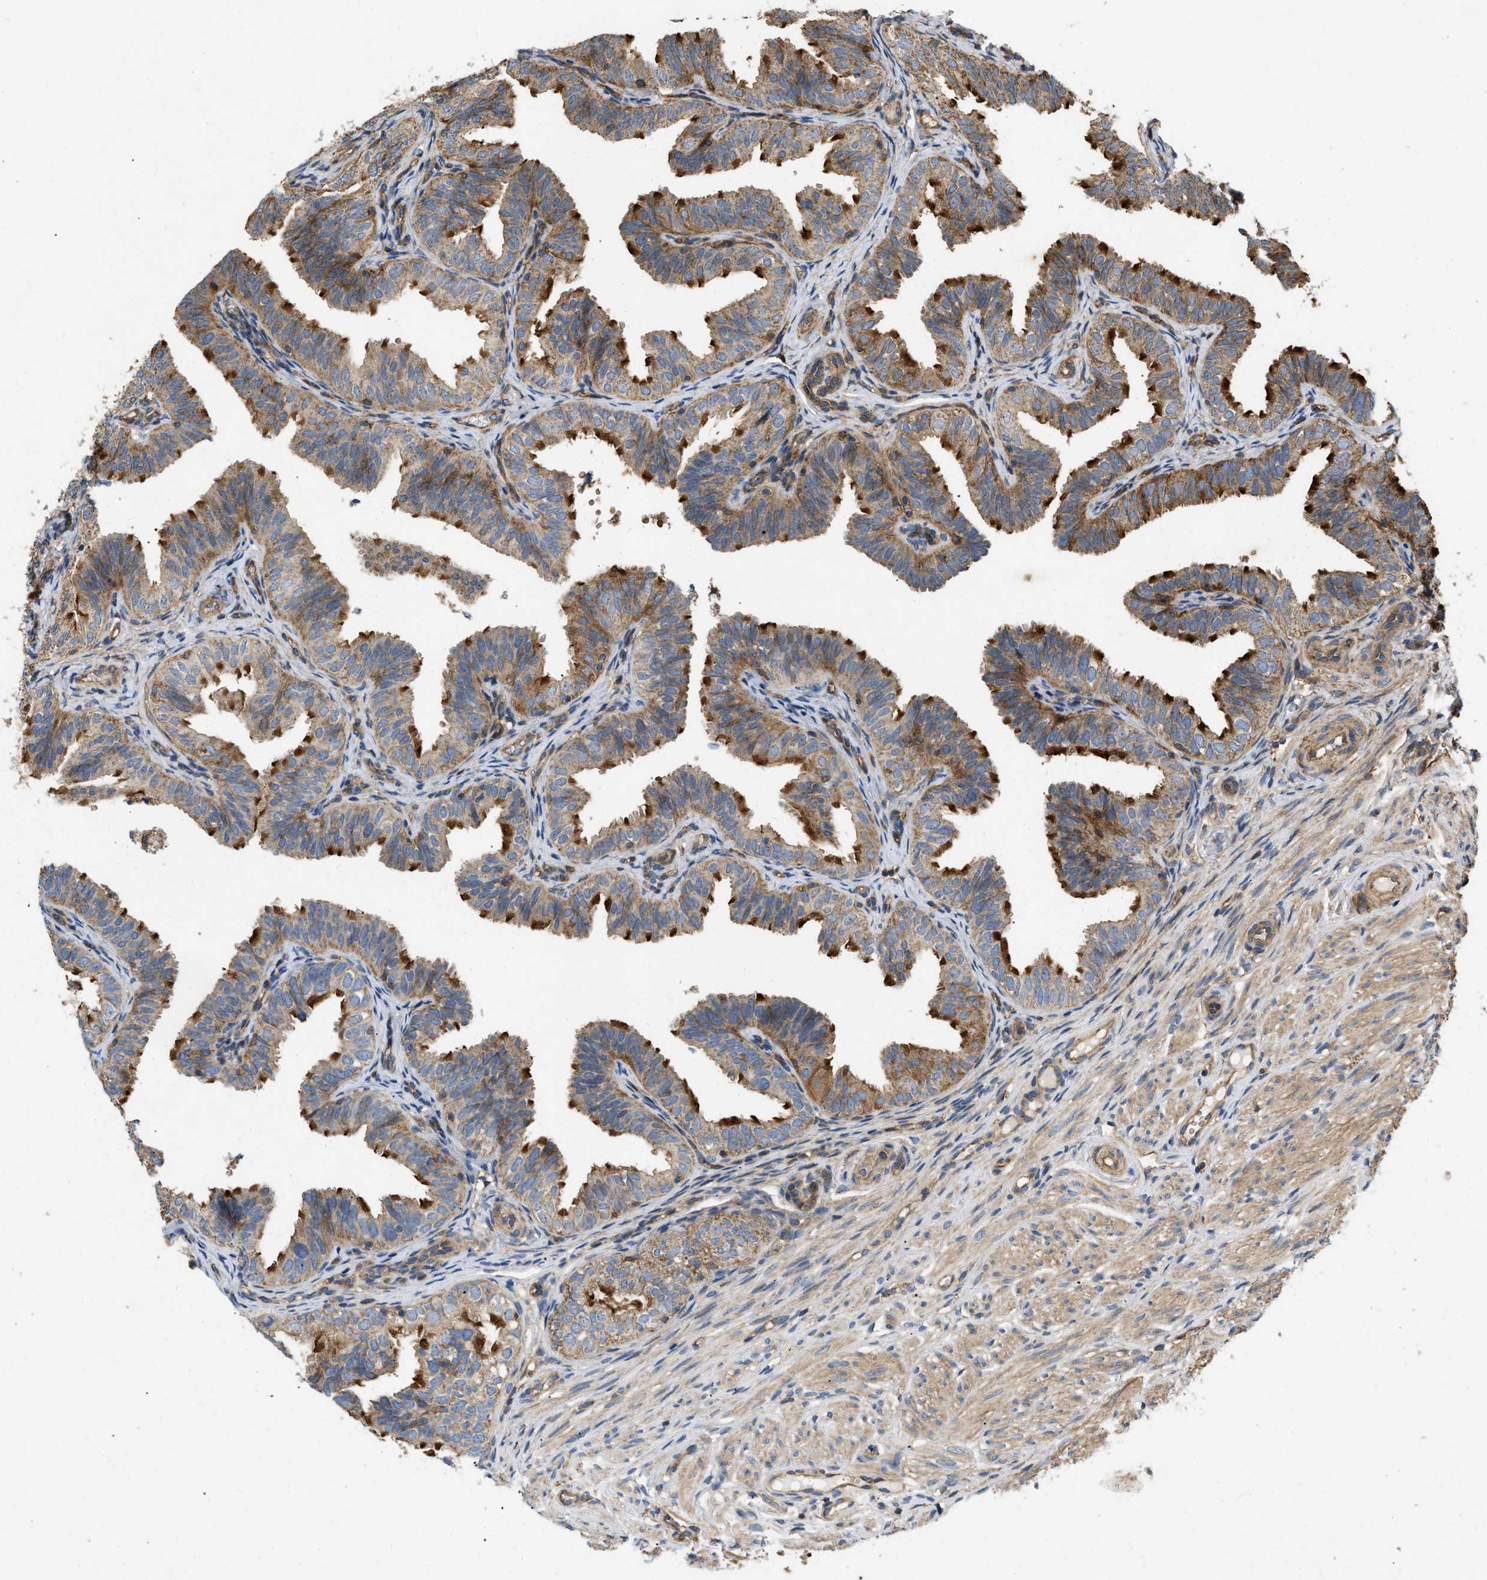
{"staining": {"intensity": "strong", "quantity": ">75%", "location": "cytoplasmic/membranous"}, "tissue": "fallopian tube", "cell_type": "Glandular cells", "image_type": "normal", "snomed": [{"axis": "morphology", "description": "Normal tissue, NOS"}, {"axis": "topography", "description": "Fallopian tube"}], "caption": "Glandular cells reveal high levels of strong cytoplasmic/membranous expression in about >75% of cells in unremarkable fallopian tube.", "gene": "GNB4", "patient": {"sex": "female", "age": 35}}